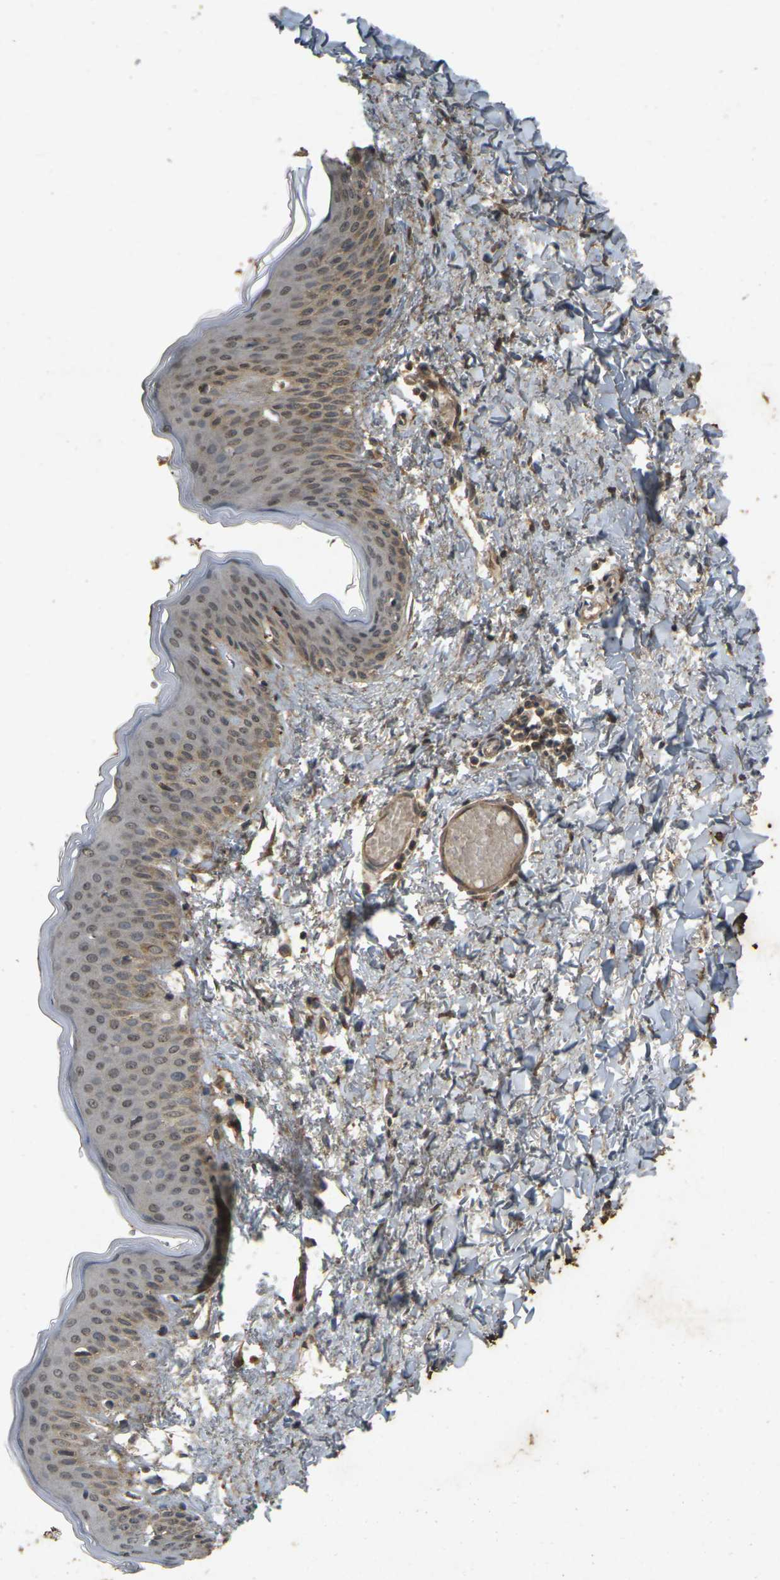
{"staining": {"intensity": "moderate", "quantity": ">75%", "location": "cytoplasmic/membranous"}, "tissue": "skin", "cell_type": "Fibroblasts", "image_type": "normal", "snomed": [{"axis": "morphology", "description": "Normal tissue, NOS"}, {"axis": "topography", "description": "Skin"}], "caption": "Human skin stained with a brown dye exhibits moderate cytoplasmic/membranous positive positivity in approximately >75% of fibroblasts.", "gene": "ERN1", "patient": {"sex": "female", "age": 17}}